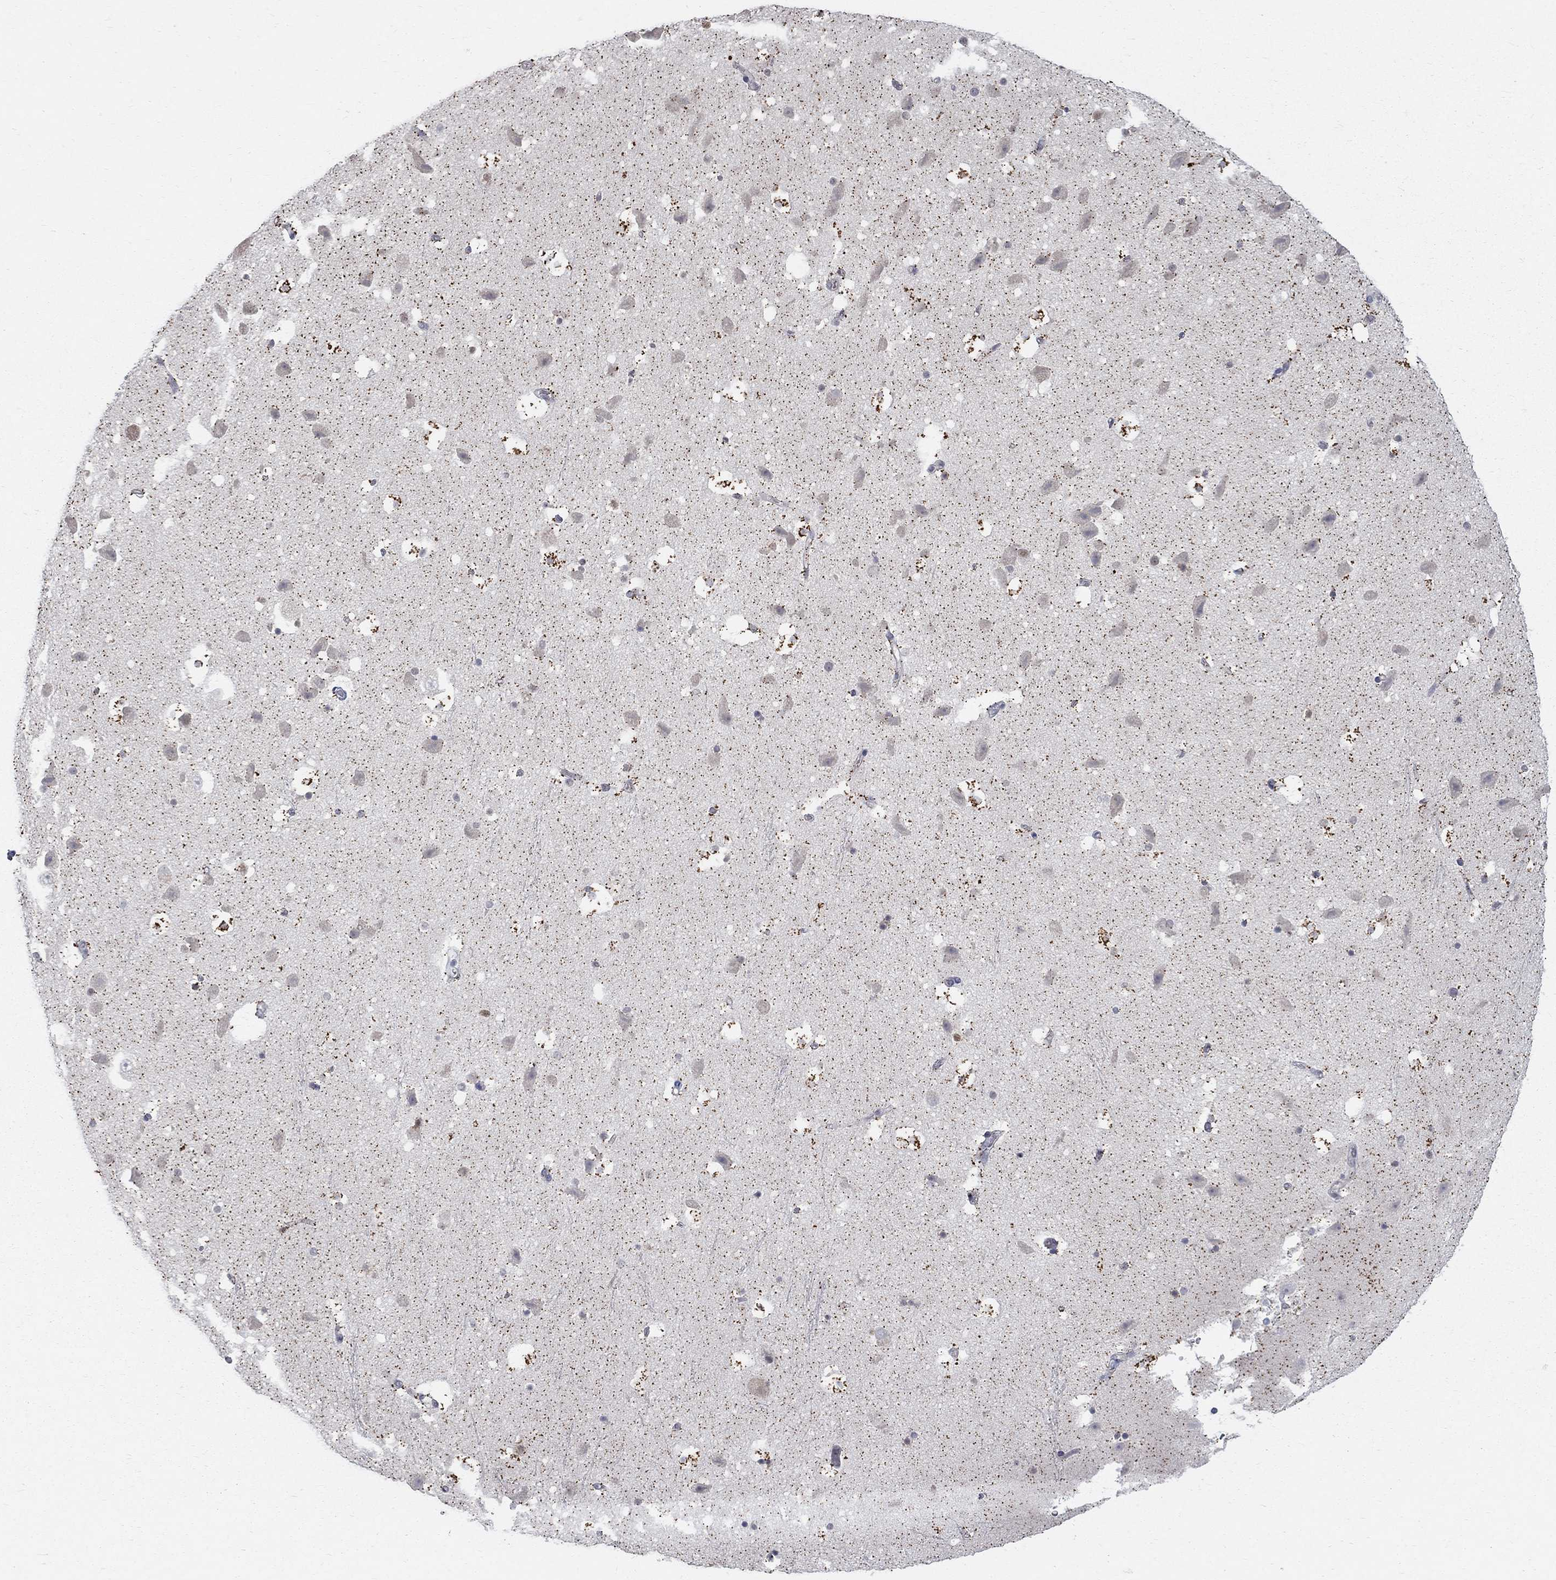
{"staining": {"intensity": "moderate", "quantity": "25%-75%", "location": "cytoplasmic/membranous"}, "tissue": "hippocampus", "cell_type": "Glial cells", "image_type": "normal", "snomed": [{"axis": "morphology", "description": "Normal tissue, NOS"}, {"axis": "topography", "description": "Hippocampus"}], "caption": "An immunohistochemistry photomicrograph of benign tissue is shown. Protein staining in brown highlights moderate cytoplasmic/membranous positivity in hippocampus within glial cells. (DAB = brown stain, brightfield microscopy at high magnification).", "gene": "GCFC2", "patient": {"sex": "male", "age": 51}}